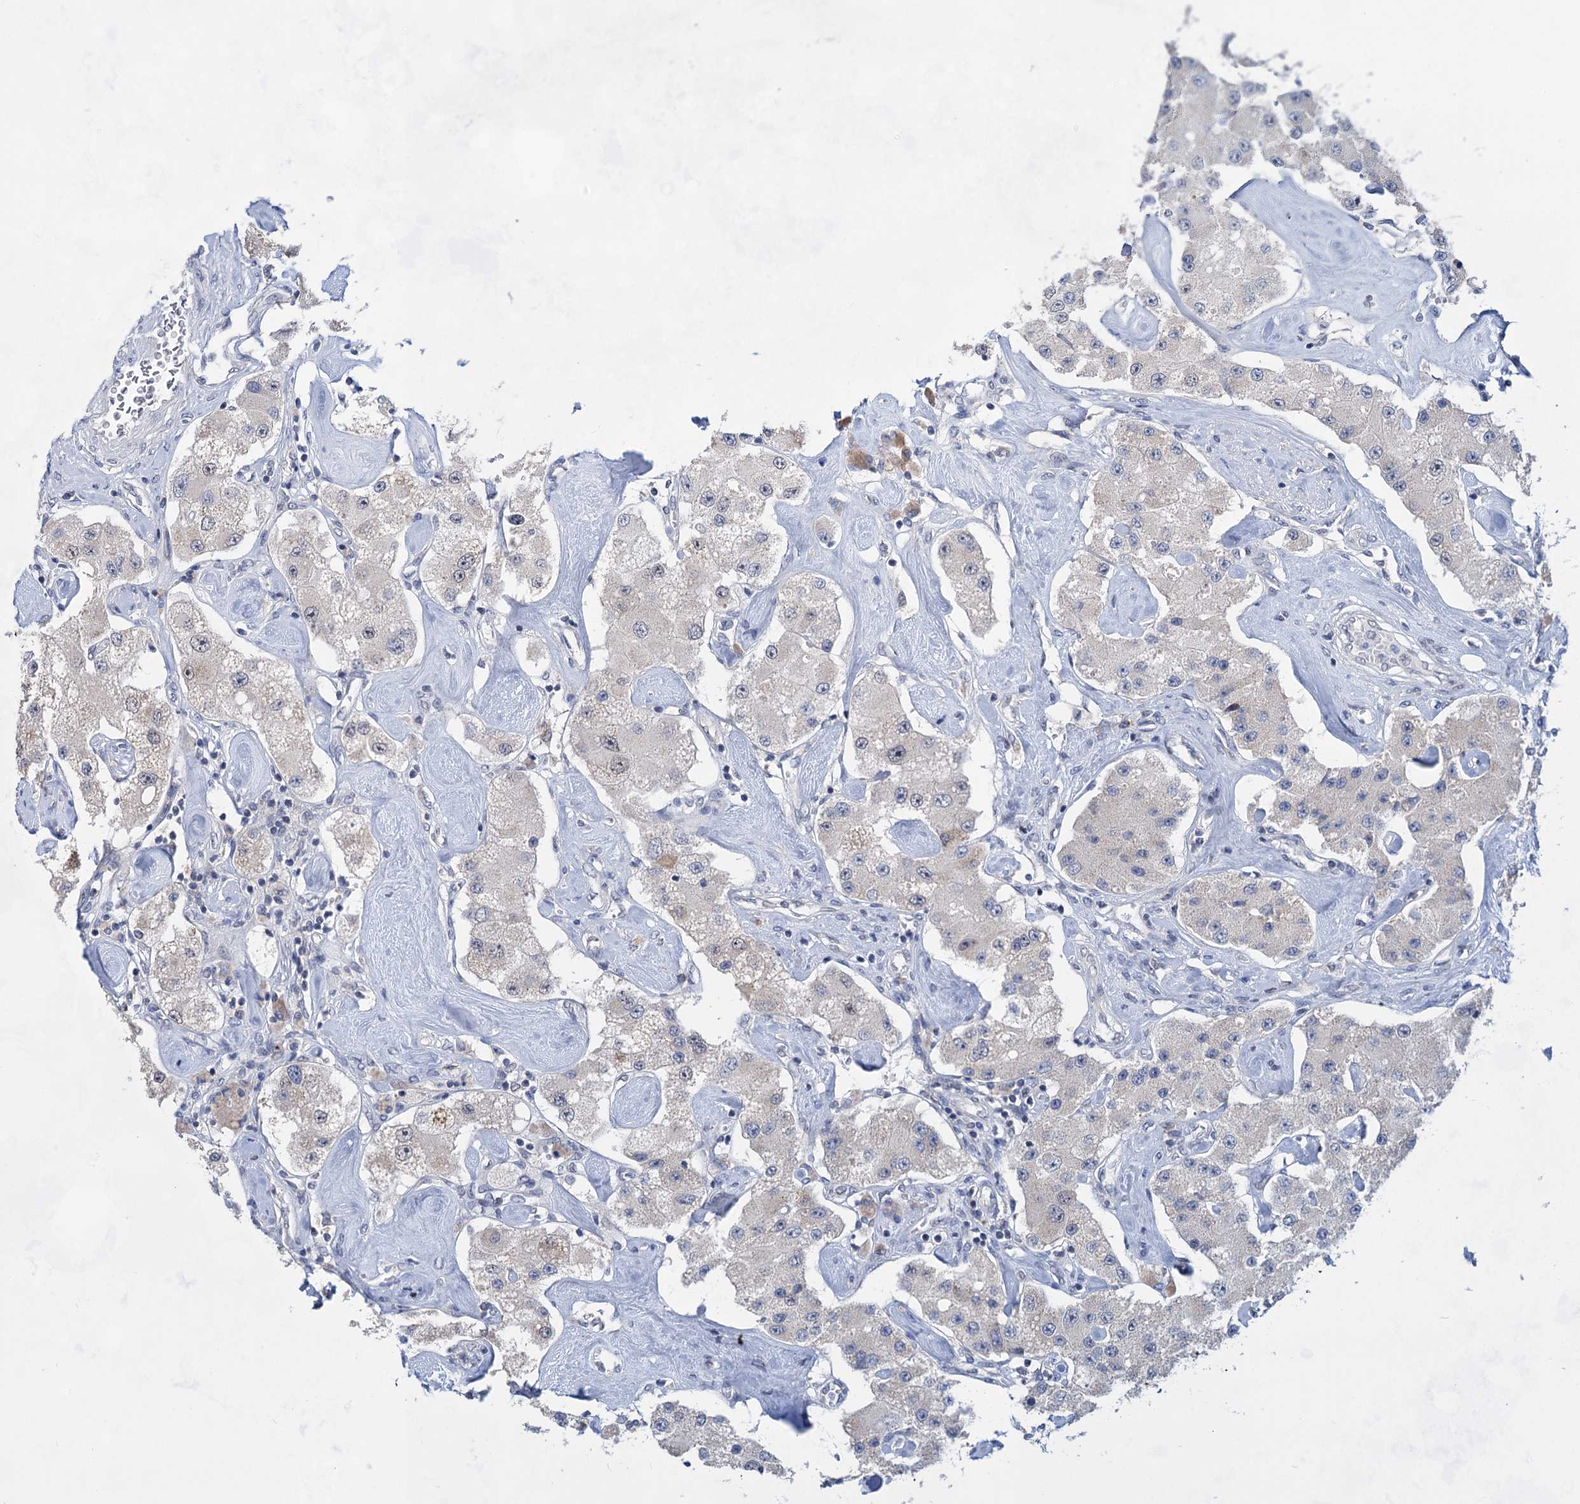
{"staining": {"intensity": "negative", "quantity": "none", "location": "none"}, "tissue": "carcinoid", "cell_type": "Tumor cells", "image_type": "cancer", "snomed": [{"axis": "morphology", "description": "Carcinoid, malignant, NOS"}, {"axis": "topography", "description": "Pancreas"}], "caption": "Immunohistochemistry (IHC) histopathology image of carcinoid stained for a protein (brown), which shows no positivity in tumor cells.", "gene": "TTC17", "patient": {"sex": "male", "age": 41}}